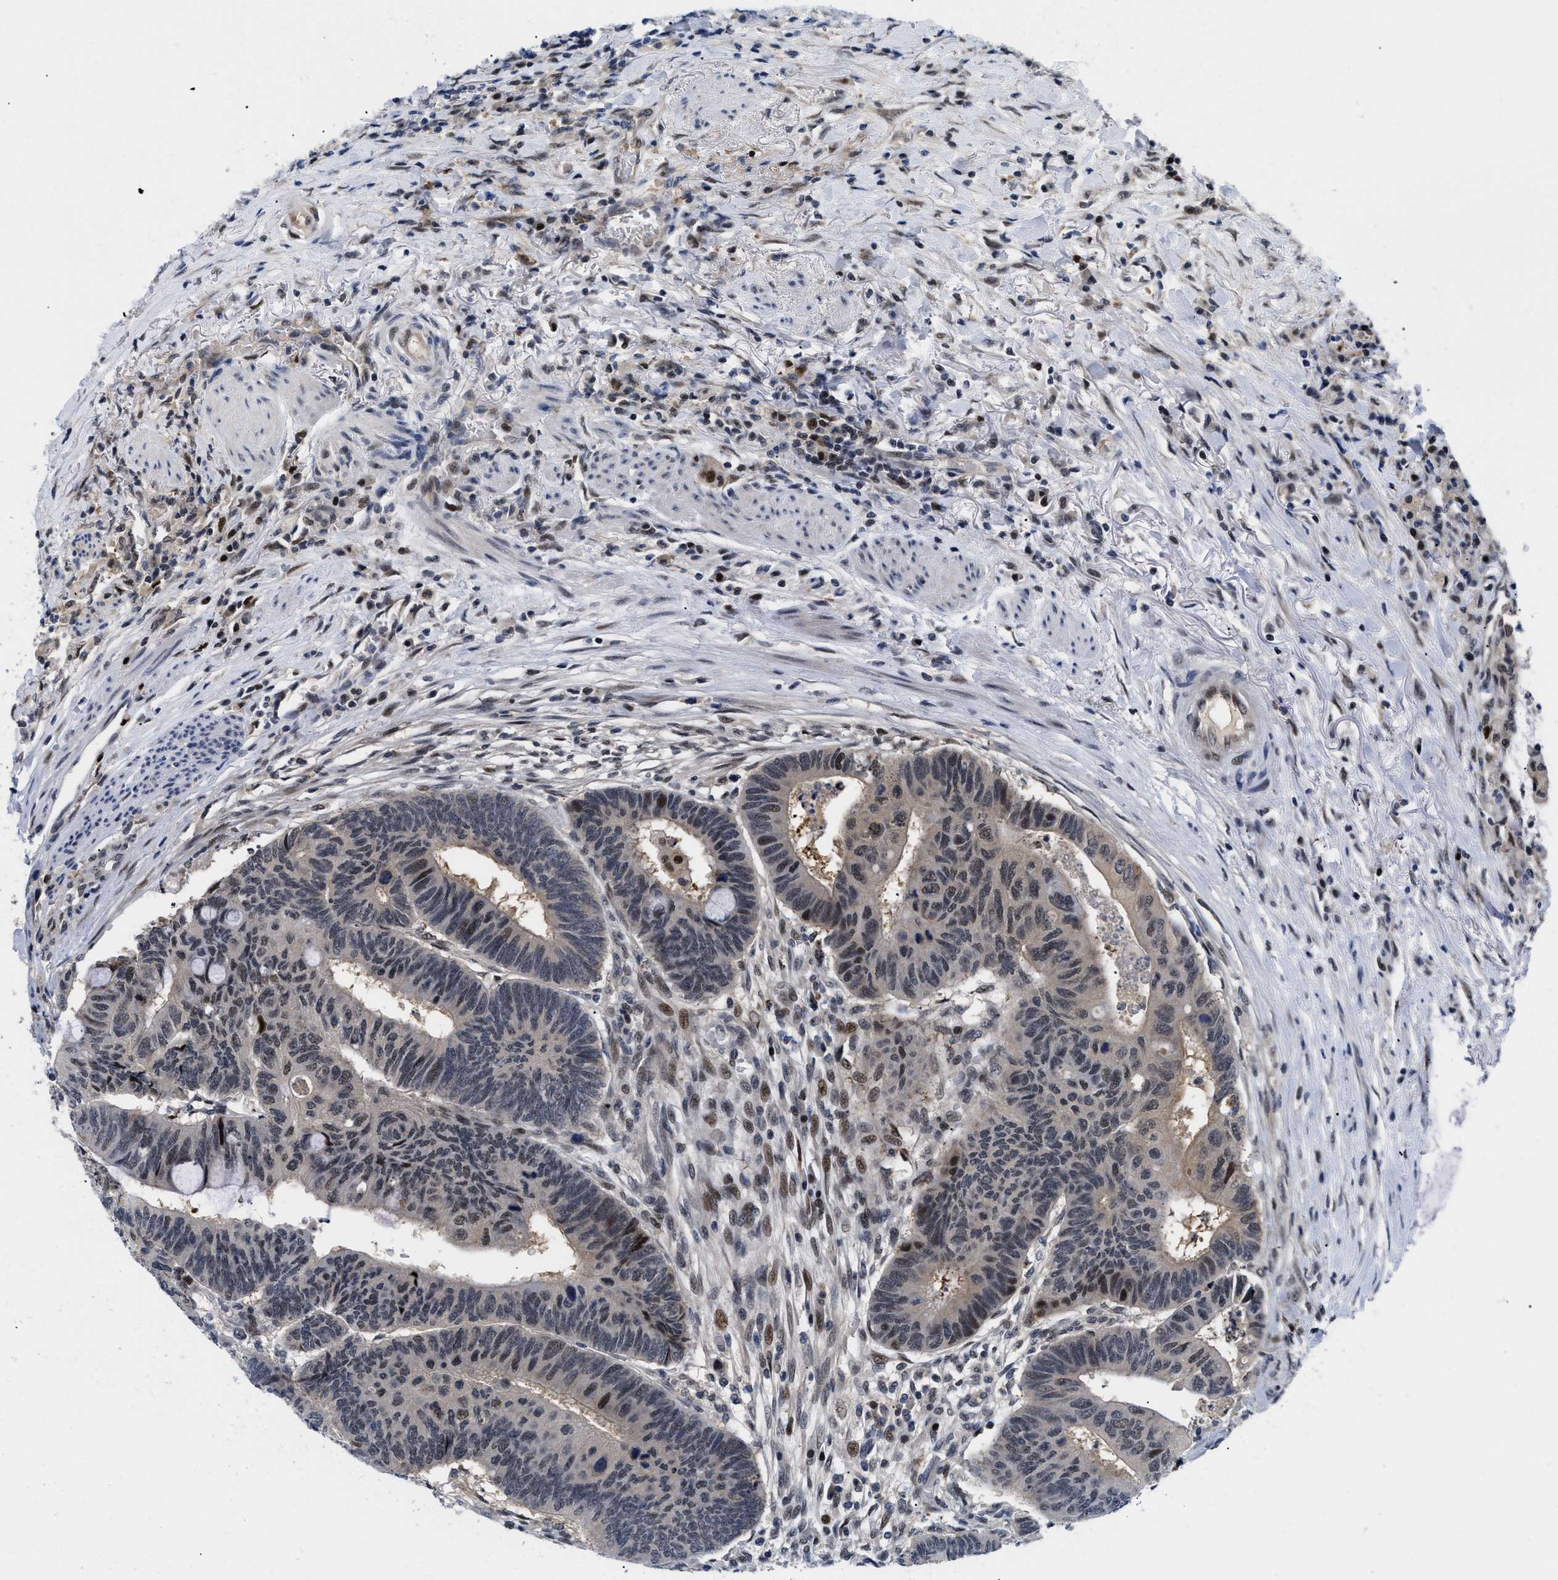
{"staining": {"intensity": "moderate", "quantity": "25%-75%", "location": "nuclear"}, "tissue": "colorectal cancer", "cell_type": "Tumor cells", "image_type": "cancer", "snomed": [{"axis": "morphology", "description": "Normal tissue, NOS"}, {"axis": "morphology", "description": "Adenocarcinoma, NOS"}, {"axis": "topography", "description": "Rectum"}, {"axis": "topography", "description": "Peripheral nerve tissue"}], "caption": "IHC of colorectal adenocarcinoma exhibits medium levels of moderate nuclear staining in about 25%-75% of tumor cells.", "gene": "SLC29A2", "patient": {"sex": "male", "age": 92}}